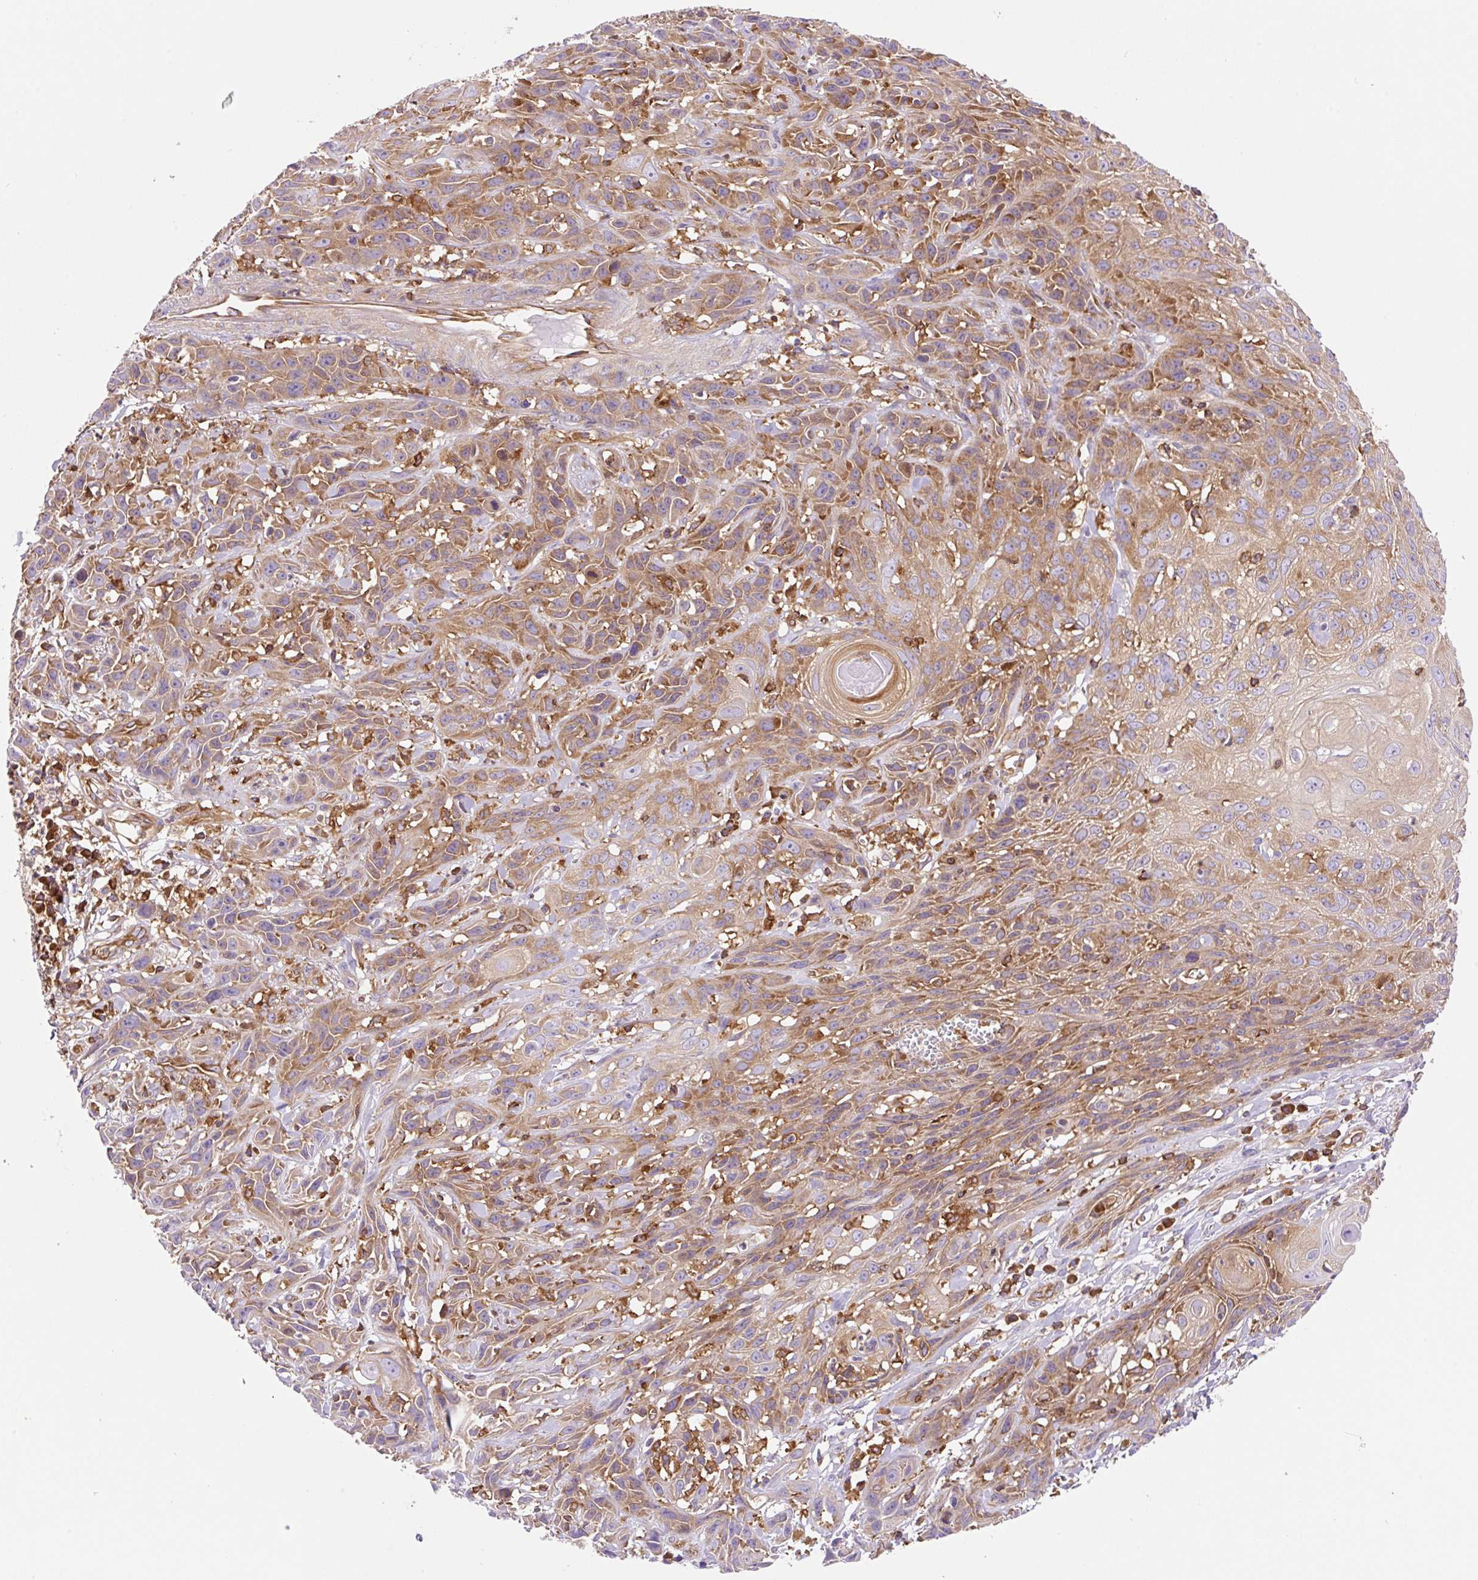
{"staining": {"intensity": "moderate", "quantity": ">75%", "location": "cytoplasmic/membranous"}, "tissue": "skin cancer", "cell_type": "Tumor cells", "image_type": "cancer", "snomed": [{"axis": "morphology", "description": "Squamous cell carcinoma, NOS"}, {"axis": "topography", "description": "Skin"}, {"axis": "topography", "description": "Vulva"}], "caption": "Skin cancer (squamous cell carcinoma) stained with immunohistochemistry (IHC) reveals moderate cytoplasmic/membranous expression in approximately >75% of tumor cells. The protein of interest is stained brown, and the nuclei are stained in blue (DAB (3,3'-diaminobenzidine) IHC with brightfield microscopy, high magnification).", "gene": "DNM2", "patient": {"sex": "female", "age": 83}}